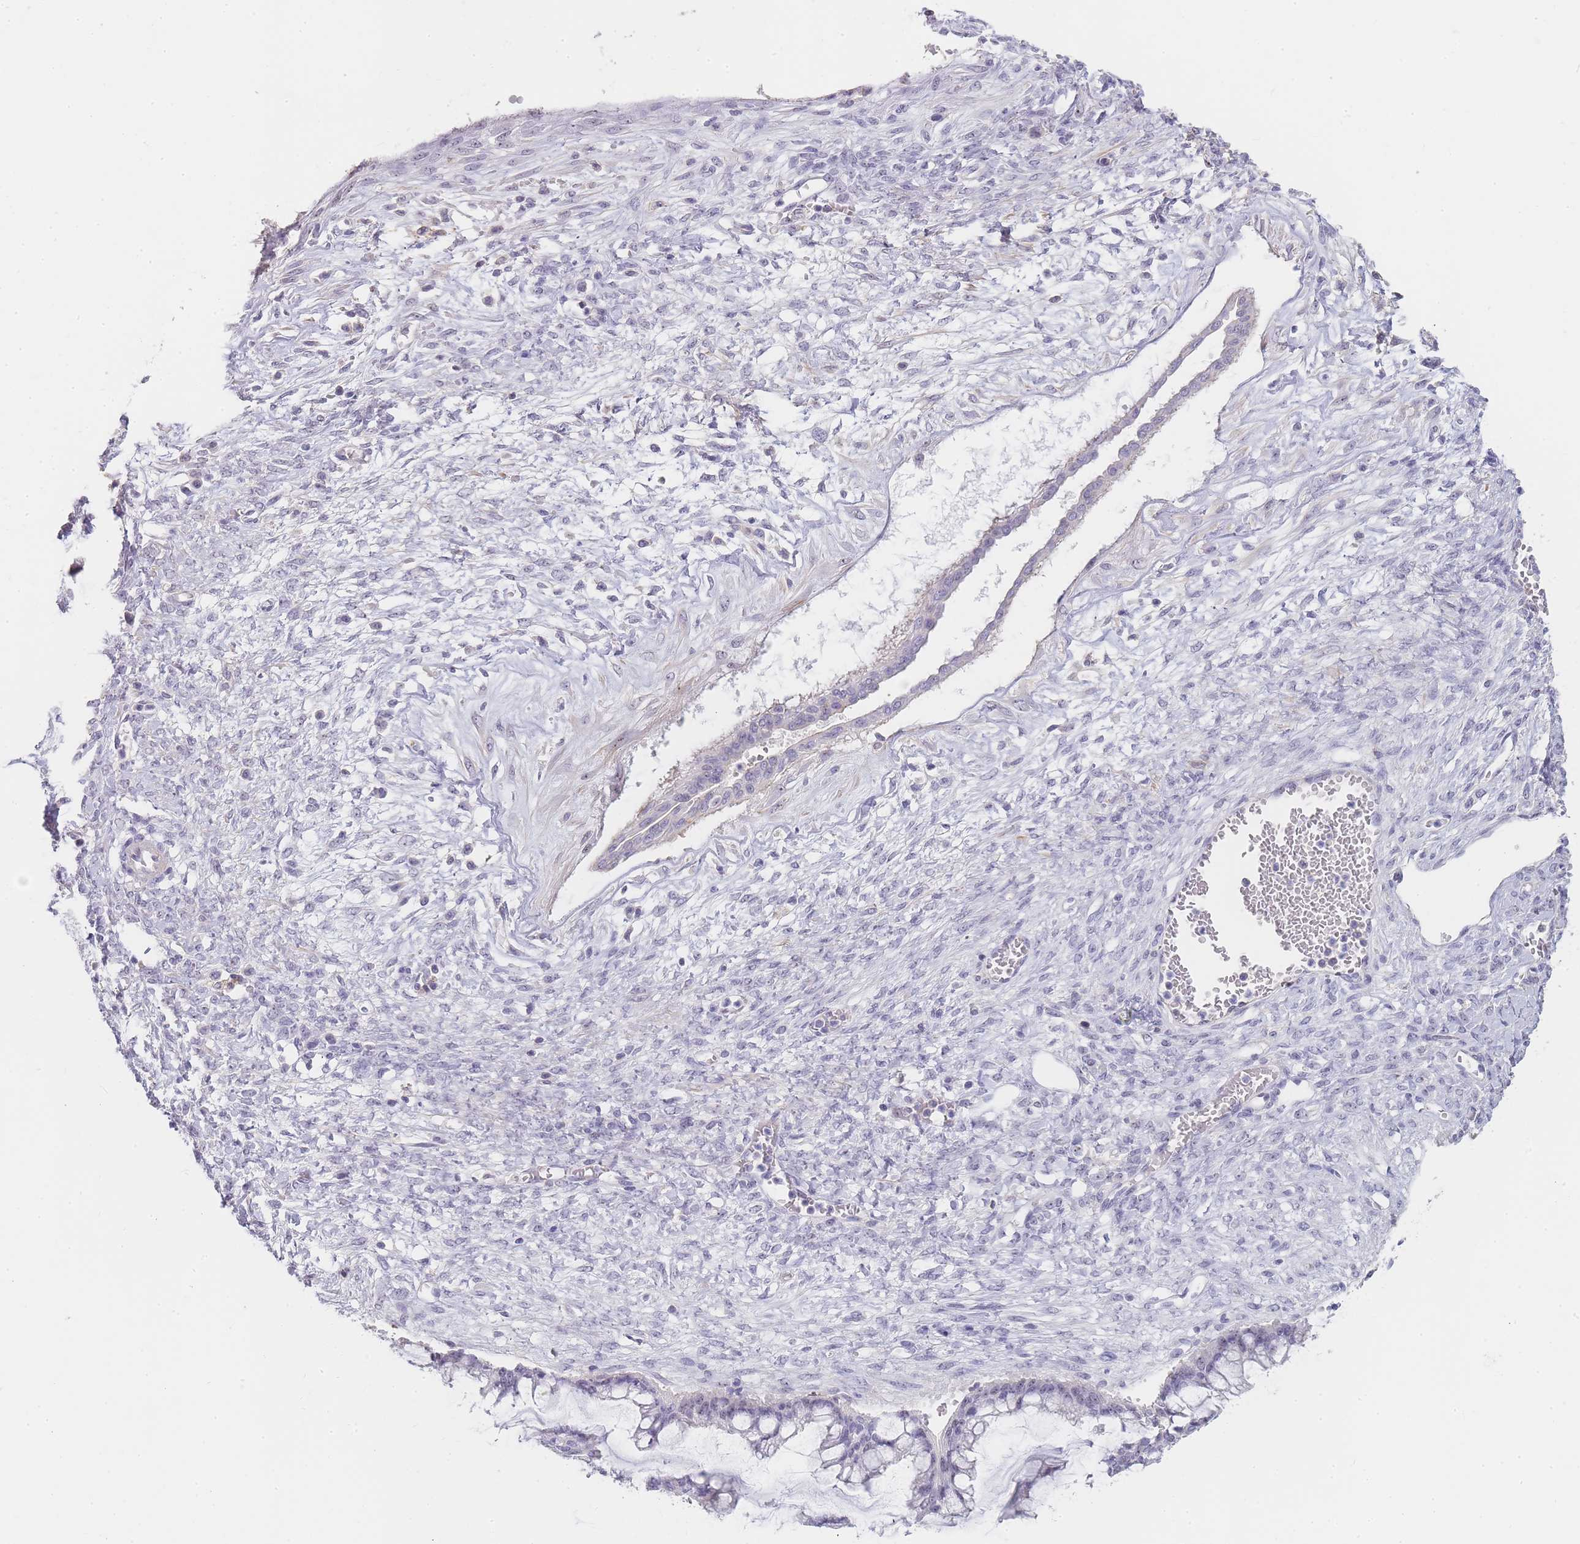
{"staining": {"intensity": "weak", "quantity": "<25%", "location": "nuclear"}, "tissue": "ovarian cancer", "cell_type": "Tumor cells", "image_type": "cancer", "snomed": [{"axis": "morphology", "description": "Cystadenocarcinoma, mucinous, NOS"}, {"axis": "topography", "description": "Ovary"}], "caption": "This image is of ovarian cancer stained with immunohistochemistry (IHC) to label a protein in brown with the nuclei are counter-stained blue. There is no positivity in tumor cells.", "gene": "NOP14", "patient": {"sex": "female", "age": 73}}